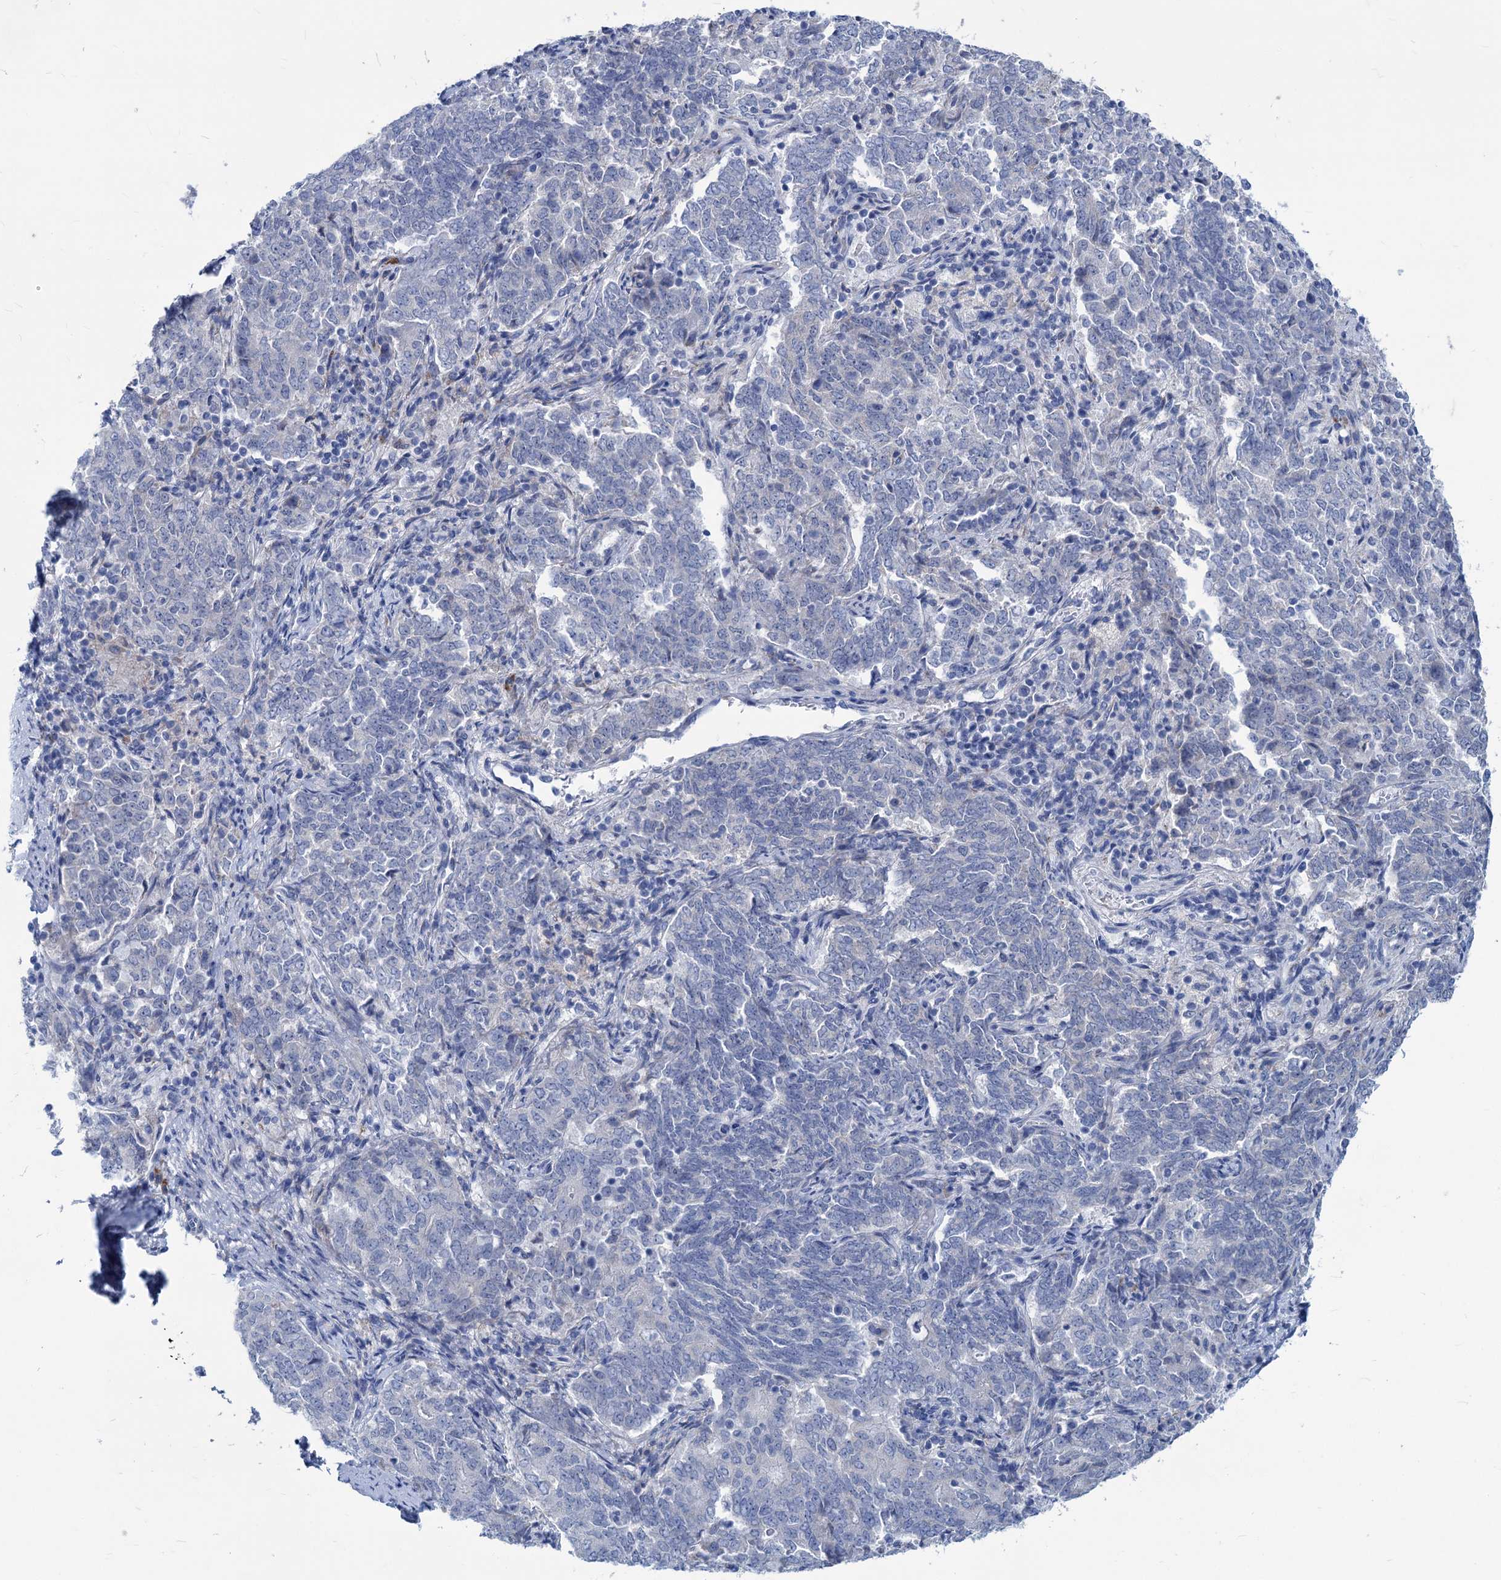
{"staining": {"intensity": "negative", "quantity": "none", "location": "none"}, "tissue": "endometrial cancer", "cell_type": "Tumor cells", "image_type": "cancer", "snomed": [{"axis": "morphology", "description": "Adenocarcinoma, NOS"}, {"axis": "topography", "description": "Endometrium"}], "caption": "Immunohistochemical staining of human endometrial adenocarcinoma demonstrates no significant positivity in tumor cells.", "gene": "NEU3", "patient": {"sex": "female", "age": 80}}